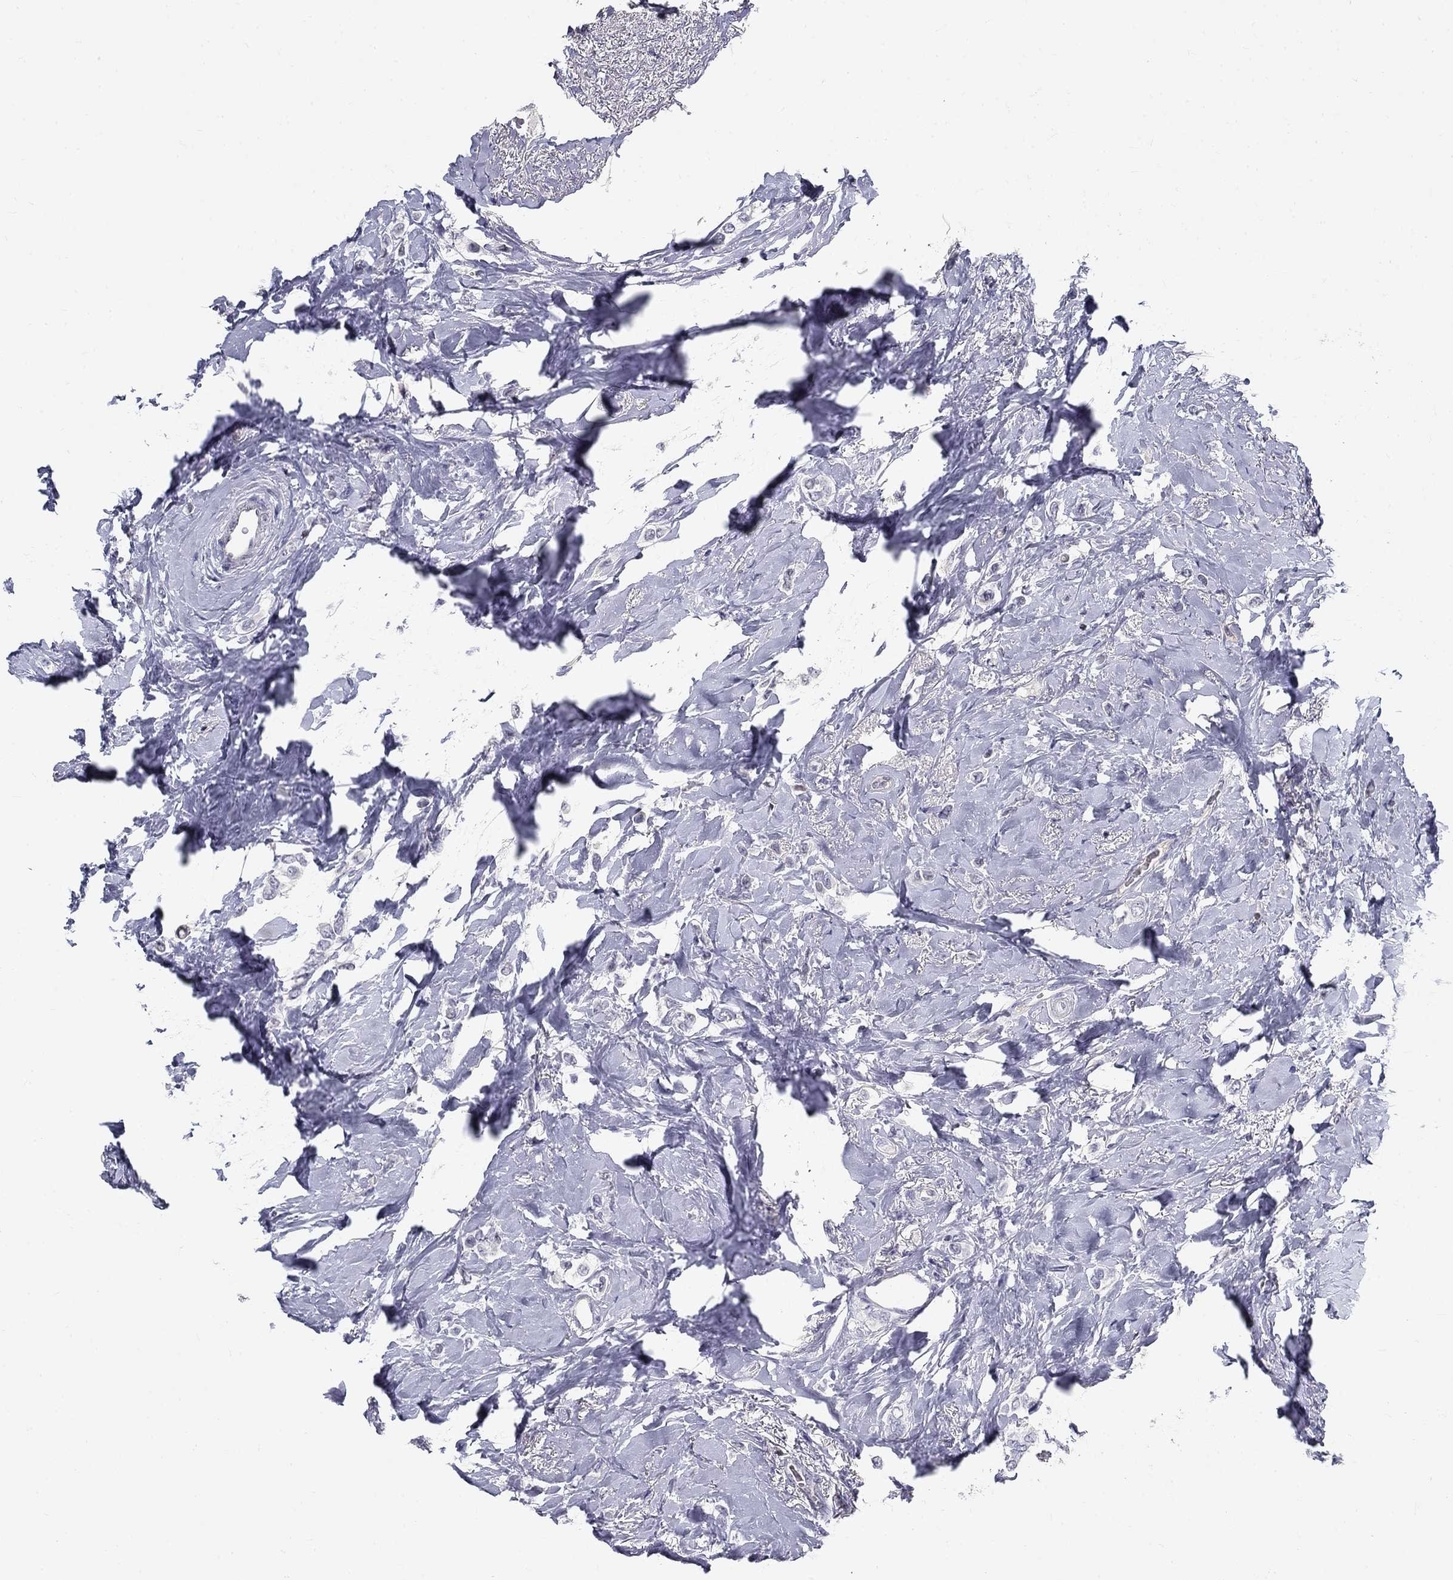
{"staining": {"intensity": "negative", "quantity": "none", "location": "none"}, "tissue": "breast cancer", "cell_type": "Tumor cells", "image_type": "cancer", "snomed": [{"axis": "morphology", "description": "Lobular carcinoma"}, {"axis": "topography", "description": "Breast"}], "caption": "IHC of breast lobular carcinoma exhibits no staining in tumor cells.", "gene": "GUCA1A", "patient": {"sex": "female", "age": 66}}